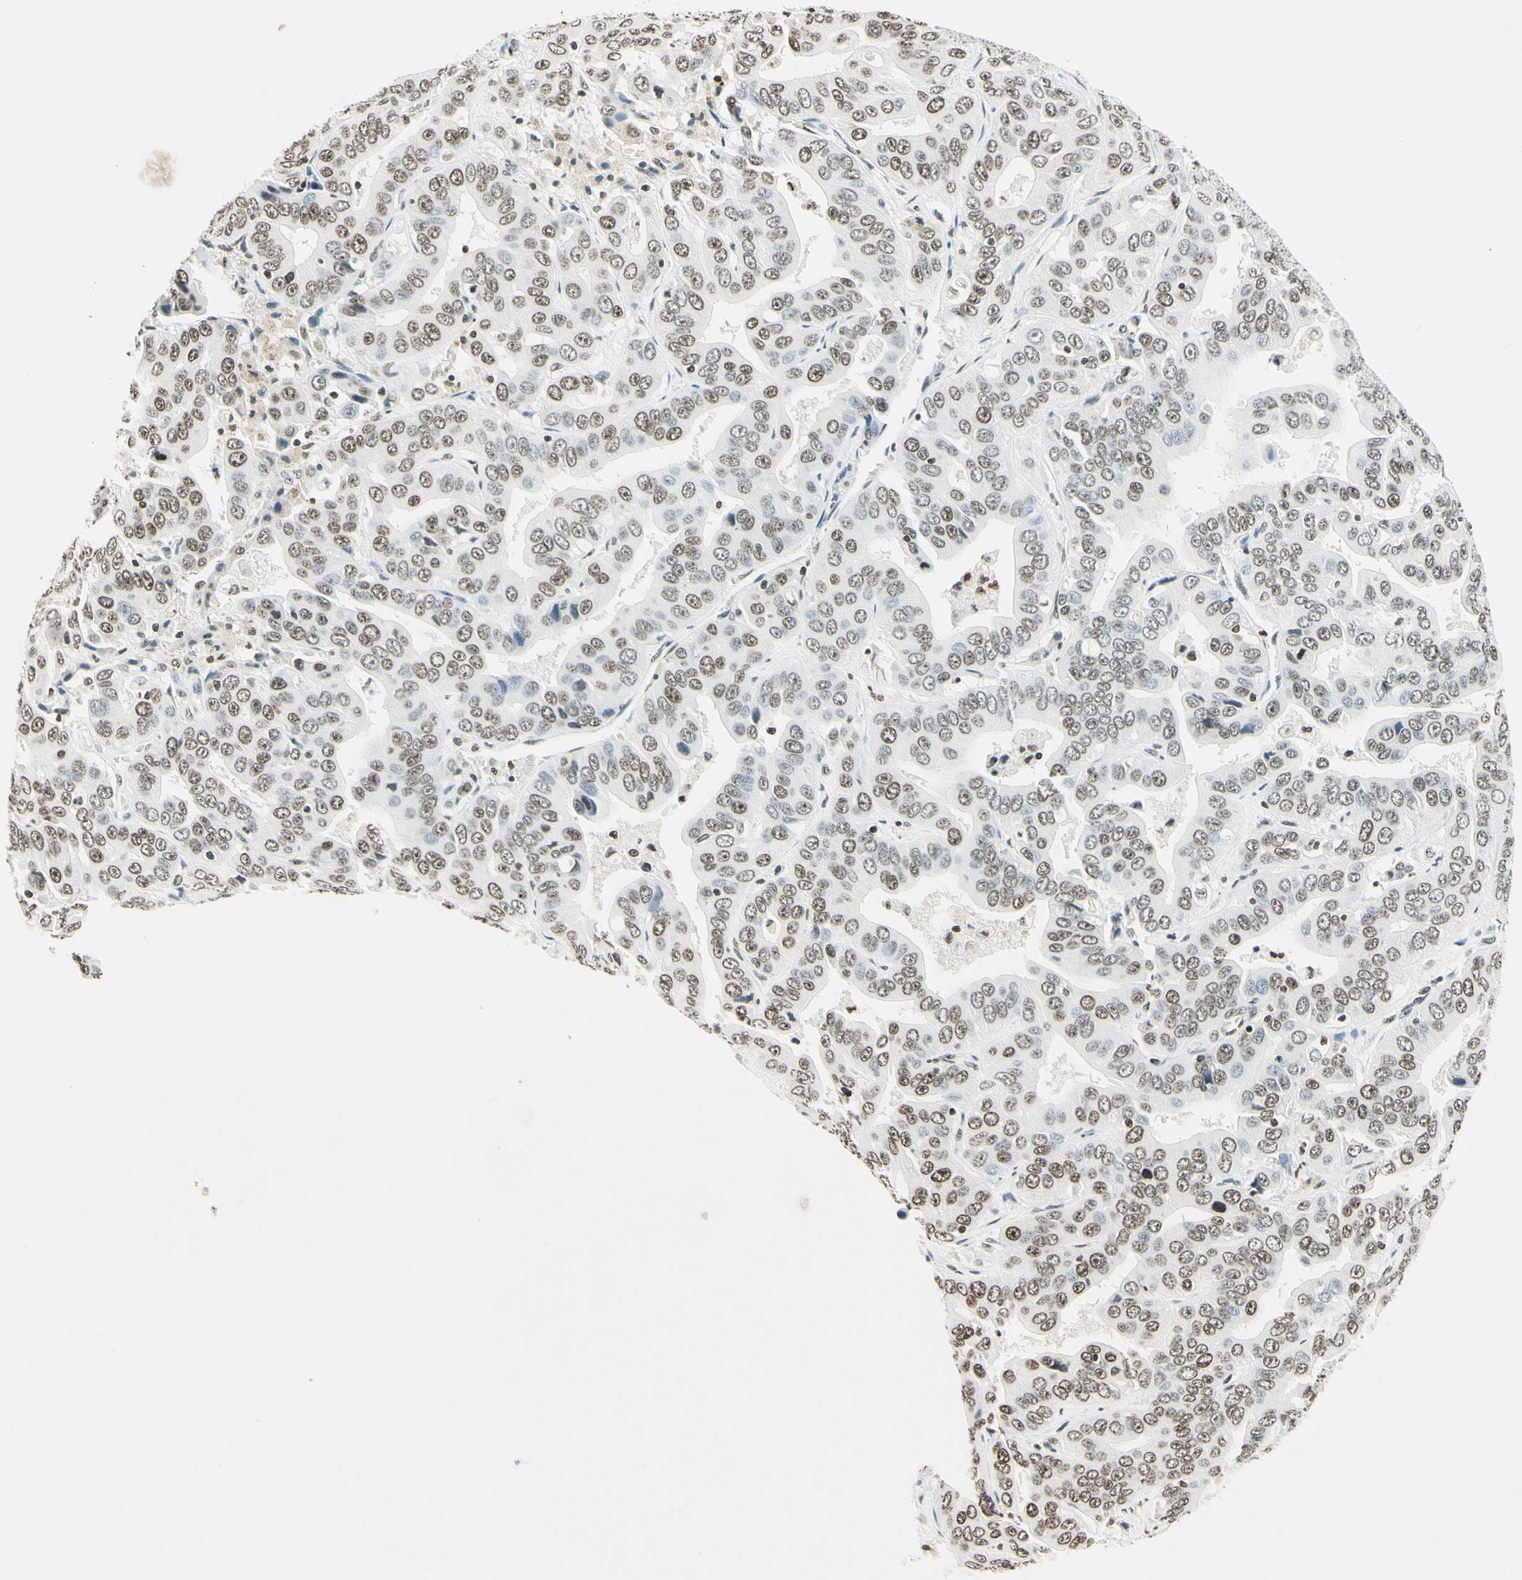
{"staining": {"intensity": "moderate", "quantity": "25%-75%", "location": "nuclear"}, "tissue": "liver cancer", "cell_type": "Tumor cells", "image_type": "cancer", "snomed": [{"axis": "morphology", "description": "Cholangiocarcinoma"}, {"axis": "topography", "description": "Liver"}], "caption": "Immunohistochemistry (IHC) (DAB (3,3'-diaminobenzidine)) staining of human liver cancer (cholangiocarcinoma) reveals moderate nuclear protein staining in about 25%-75% of tumor cells.", "gene": "MSH2", "patient": {"sex": "female", "age": 52}}